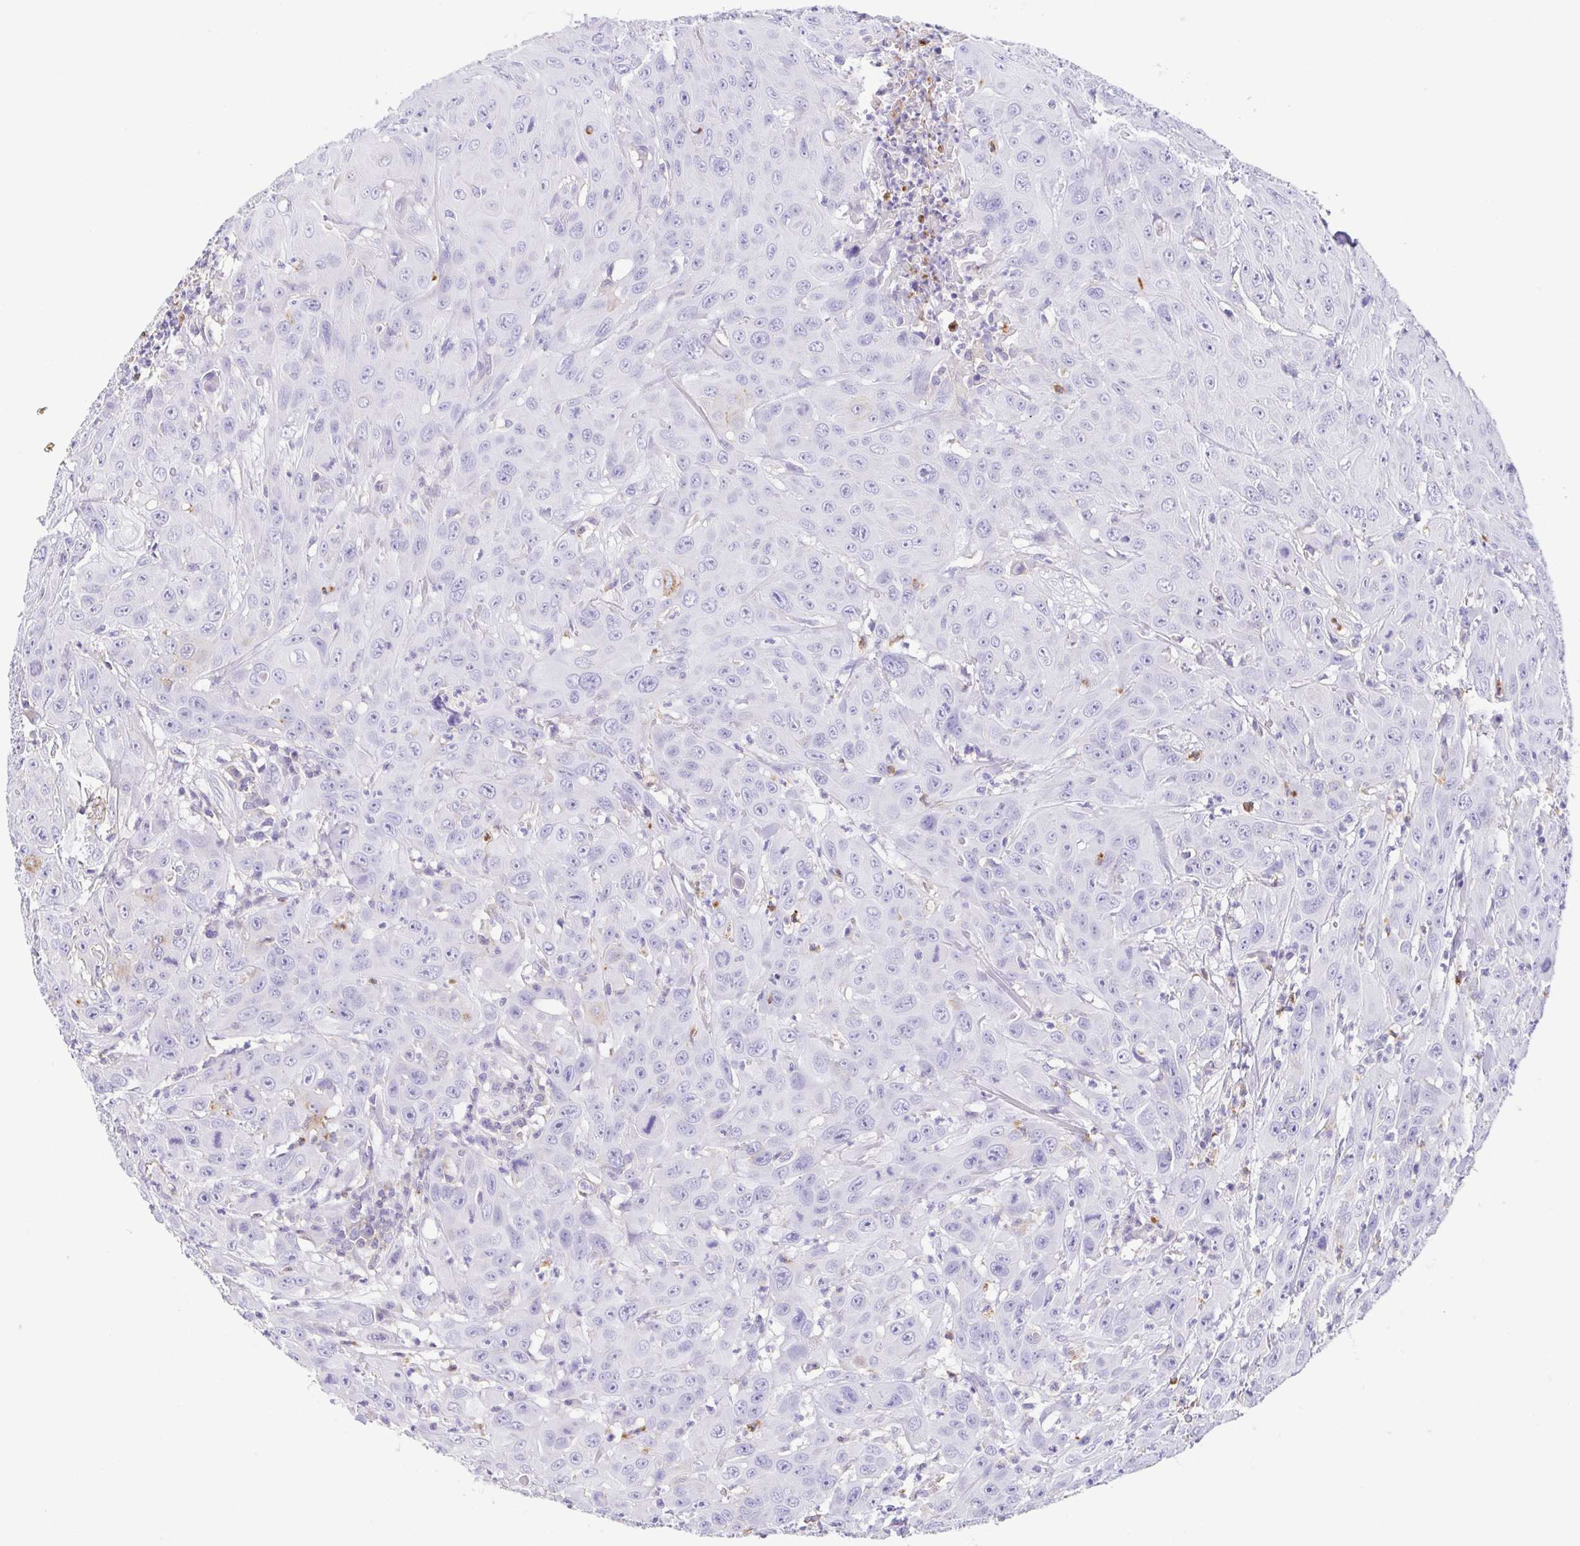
{"staining": {"intensity": "negative", "quantity": "none", "location": "none"}, "tissue": "head and neck cancer", "cell_type": "Tumor cells", "image_type": "cancer", "snomed": [{"axis": "morphology", "description": "Squamous cell carcinoma, NOS"}, {"axis": "topography", "description": "Skin"}, {"axis": "topography", "description": "Head-Neck"}], "caption": "Immunohistochemistry (IHC) photomicrograph of neoplastic tissue: head and neck cancer stained with DAB exhibits no significant protein expression in tumor cells.", "gene": "ARPP21", "patient": {"sex": "male", "age": 80}}